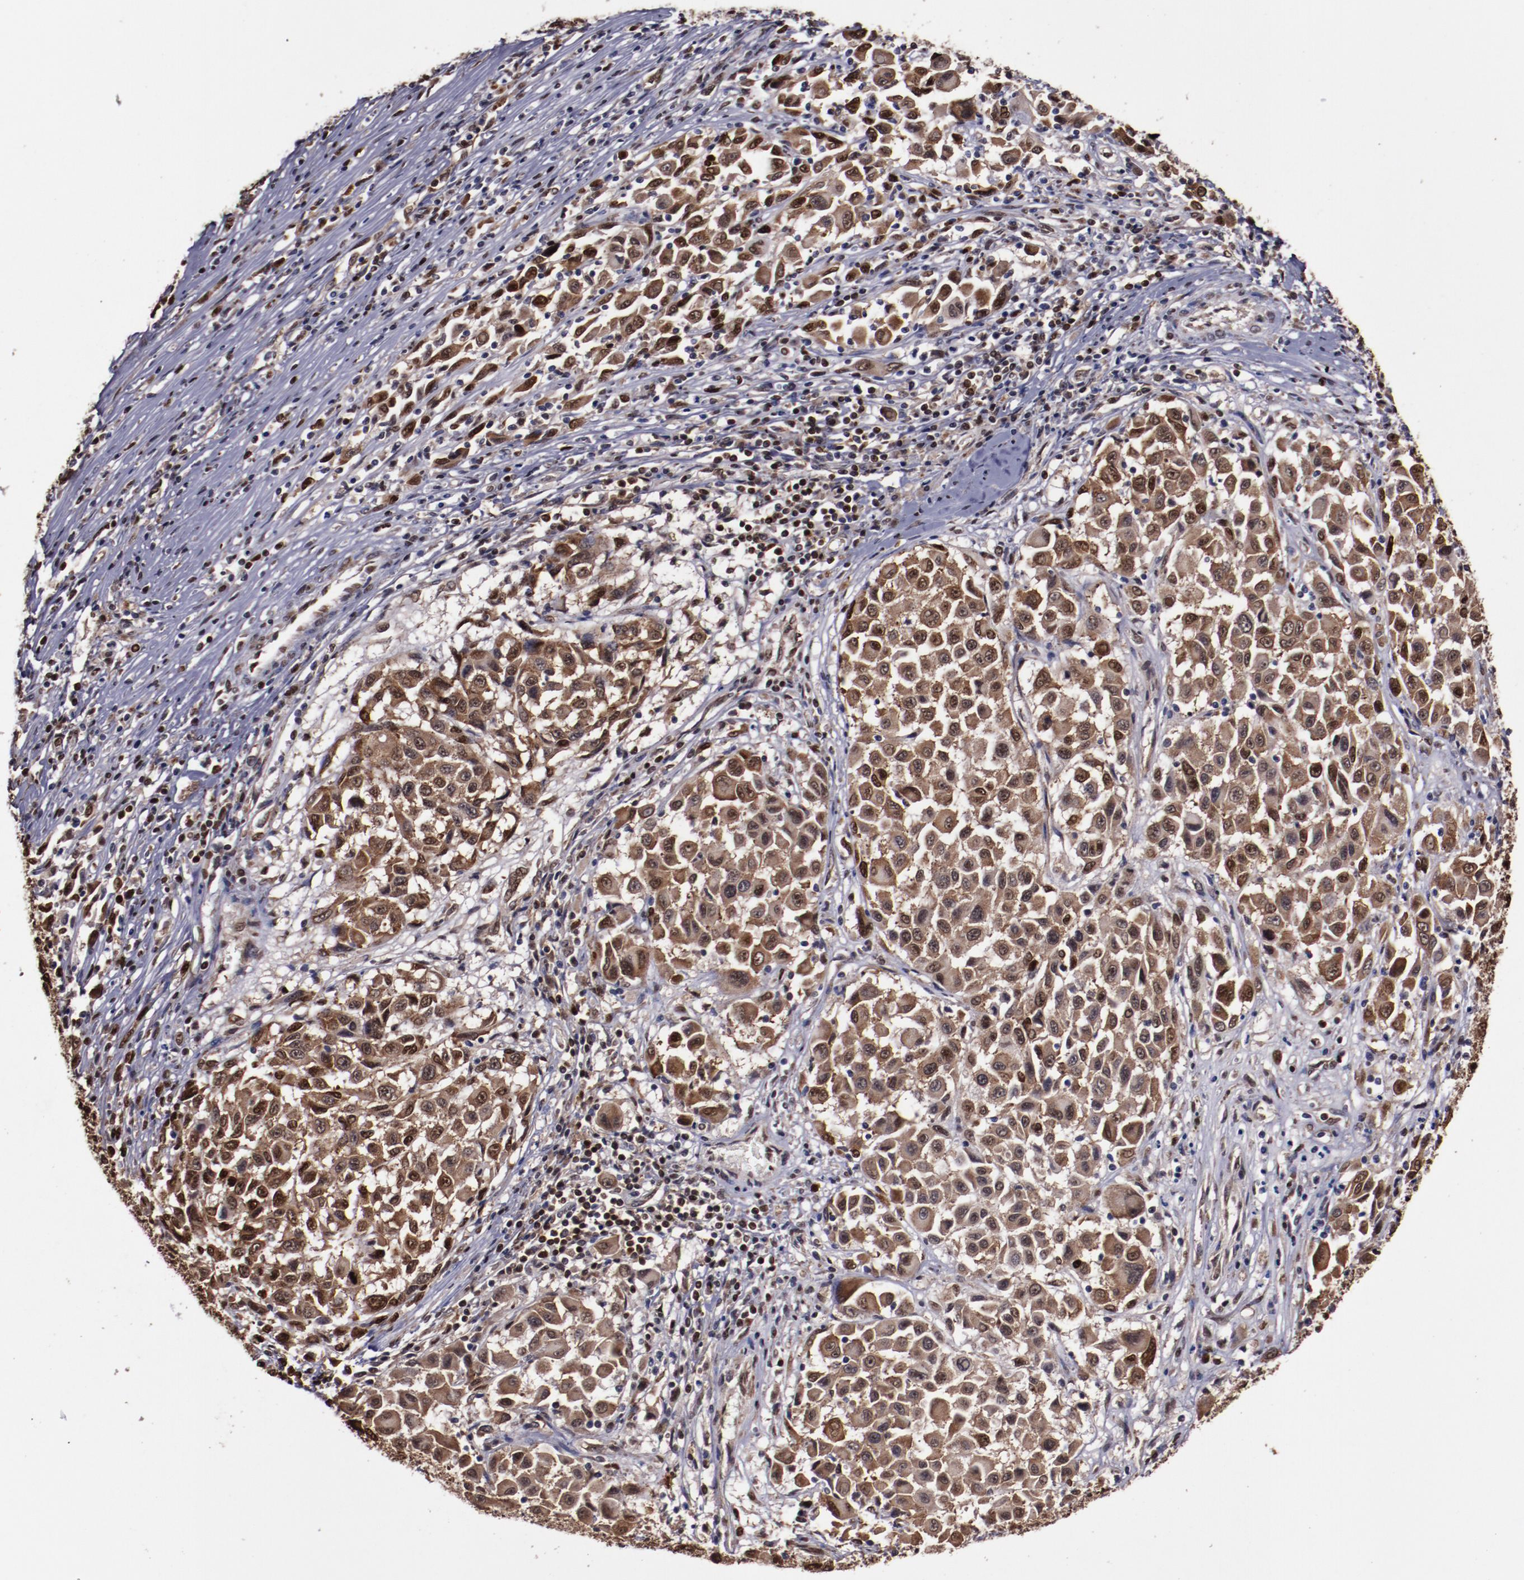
{"staining": {"intensity": "moderate", "quantity": ">75%", "location": "cytoplasmic/membranous,nuclear"}, "tissue": "melanoma", "cell_type": "Tumor cells", "image_type": "cancer", "snomed": [{"axis": "morphology", "description": "Malignant melanoma, Metastatic site"}, {"axis": "topography", "description": "Lymph node"}], "caption": "Protein expression analysis of melanoma displays moderate cytoplasmic/membranous and nuclear positivity in approximately >75% of tumor cells. The staining was performed using DAB to visualize the protein expression in brown, while the nuclei were stained in blue with hematoxylin (Magnification: 20x).", "gene": "APEX1", "patient": {"sex": "male", "age": 61}}